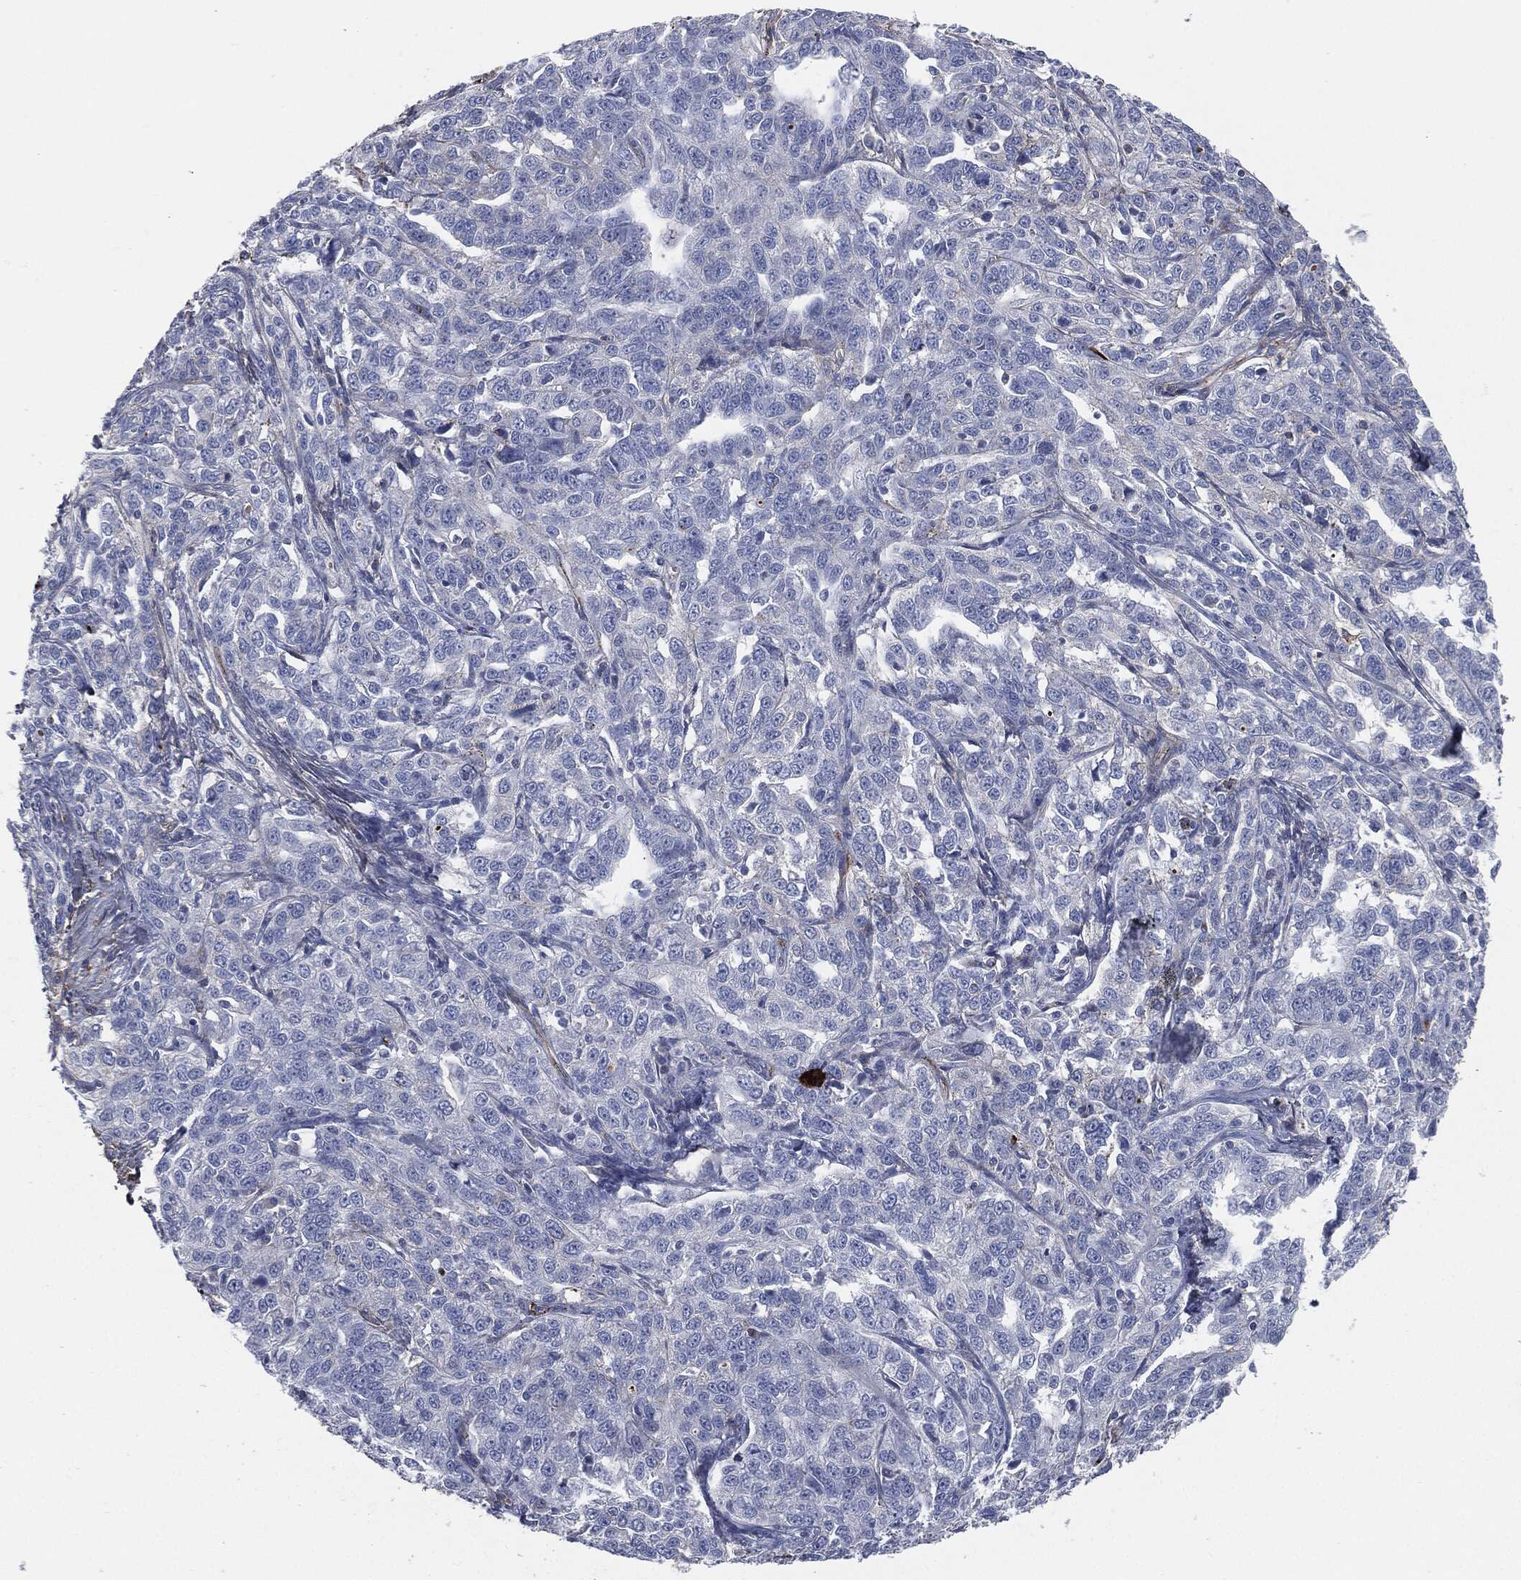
{"staining": {"intensity": "negative", "quantity": "none", "location": "none"}, "tissue": "ovarian cancer", "cell_type": "Tumor cells", "image_type": "cancer", "snomed": [{"axis": "morphology", "description": "Cystadenocarcinoma, serous, NOS"}, {"axis": "topography", "description": "Ovary"}], "caption": "Tumor cells show no significant staining in ovarian serous cystadenocarcinoma.", "gene": "APOB", "patient": {"sex": "female", "age": 71}}